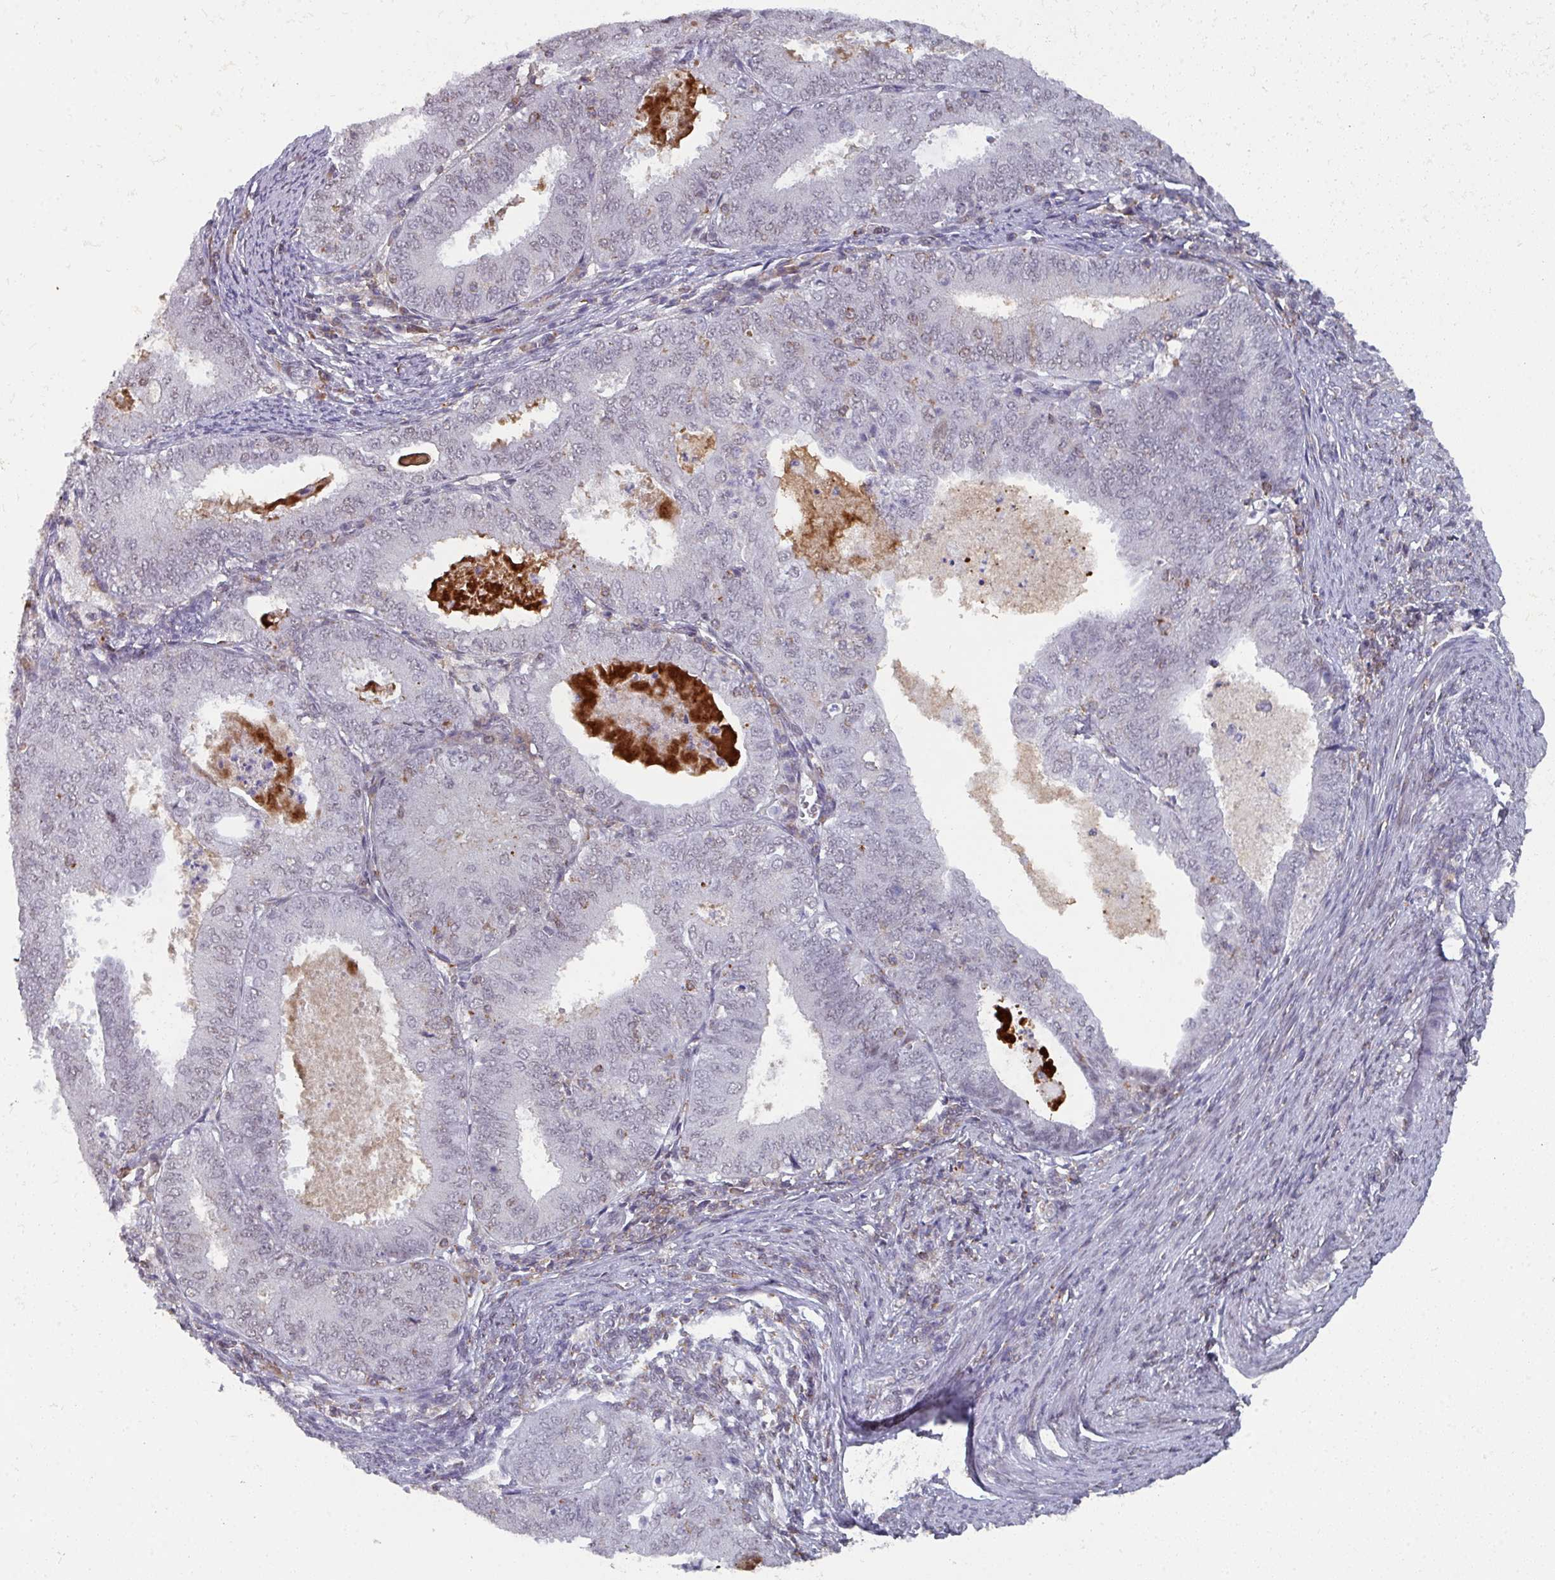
{"staining": {"intensity": "weak", "quantity": "<25%", "location": "nuclear"}, "tissue": "endometrial cancer", "cell_type": "Tumor cells", "image_type": "cancer", "snomed": [{"axis": "morphology", "description": "Adenocarcinoma, NOS"}, {"axis": "topography", "description": "Endometrium"}], "caption": "This is a image of immunohistochemistry (IHC) staining of endometrial cancer (adenocarcinoma), which shows no positivity in tumor cells.", "gene": "RASAL3", "patient": {"sex": "female", "age": 57}}